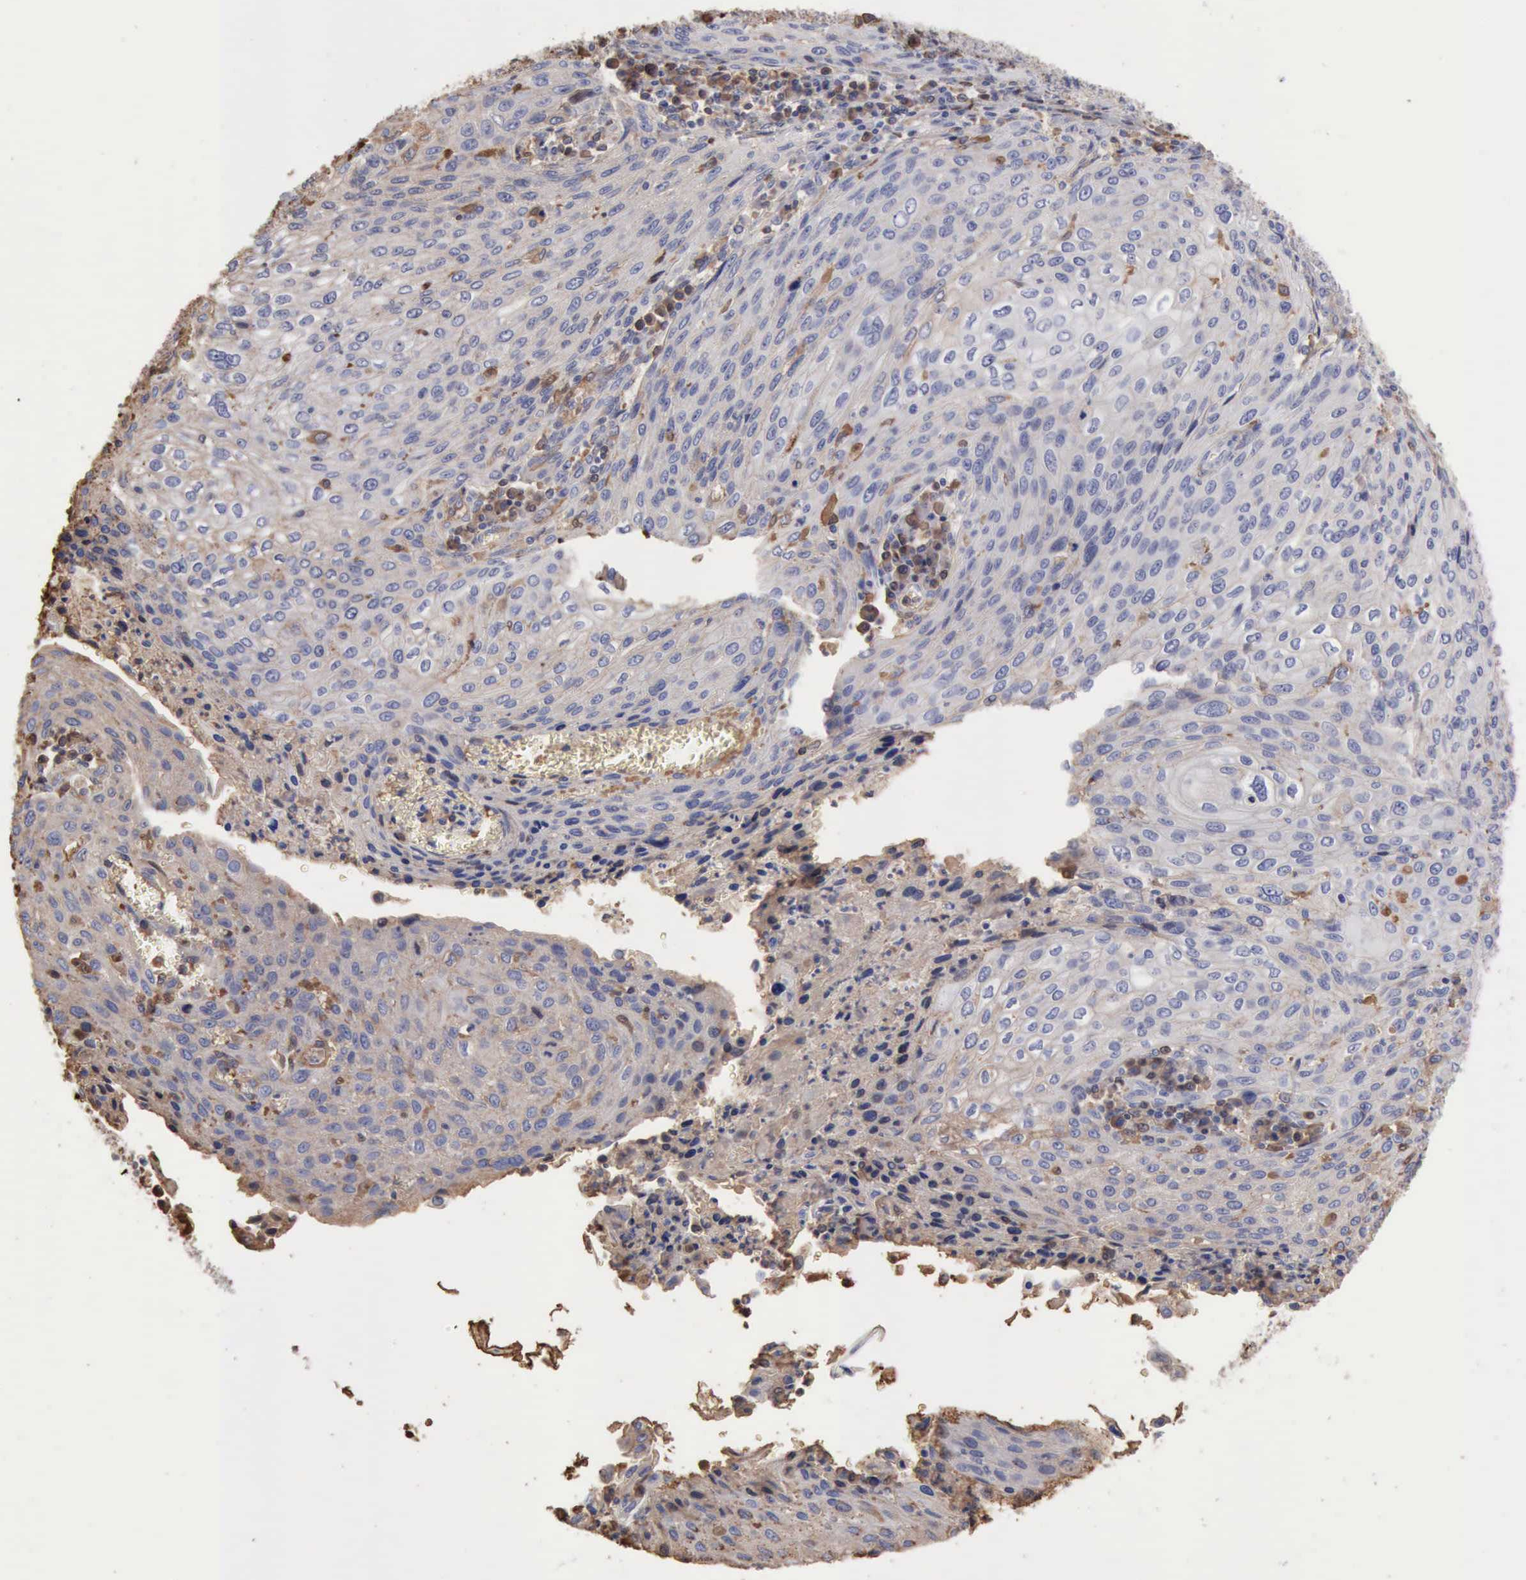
{"staining": {"intensity": "negative", "quantity": "none", "location": "none"}, "tissue": "cervical cancer", "cell_type": "Tumor cells", "image_type": "cancer", "snomed": [{"axis": "morphology", "description": "Squamous cell carcinoma, NOS"}, {"axis": "topography", "description": "Cervix"}], "caption": "IHC of squamous cell carcinoma (cervical) exhibits no staining in tumor cells.", "gene": "SERPINA1", "patient": {"sex": "female", "age": 32}}